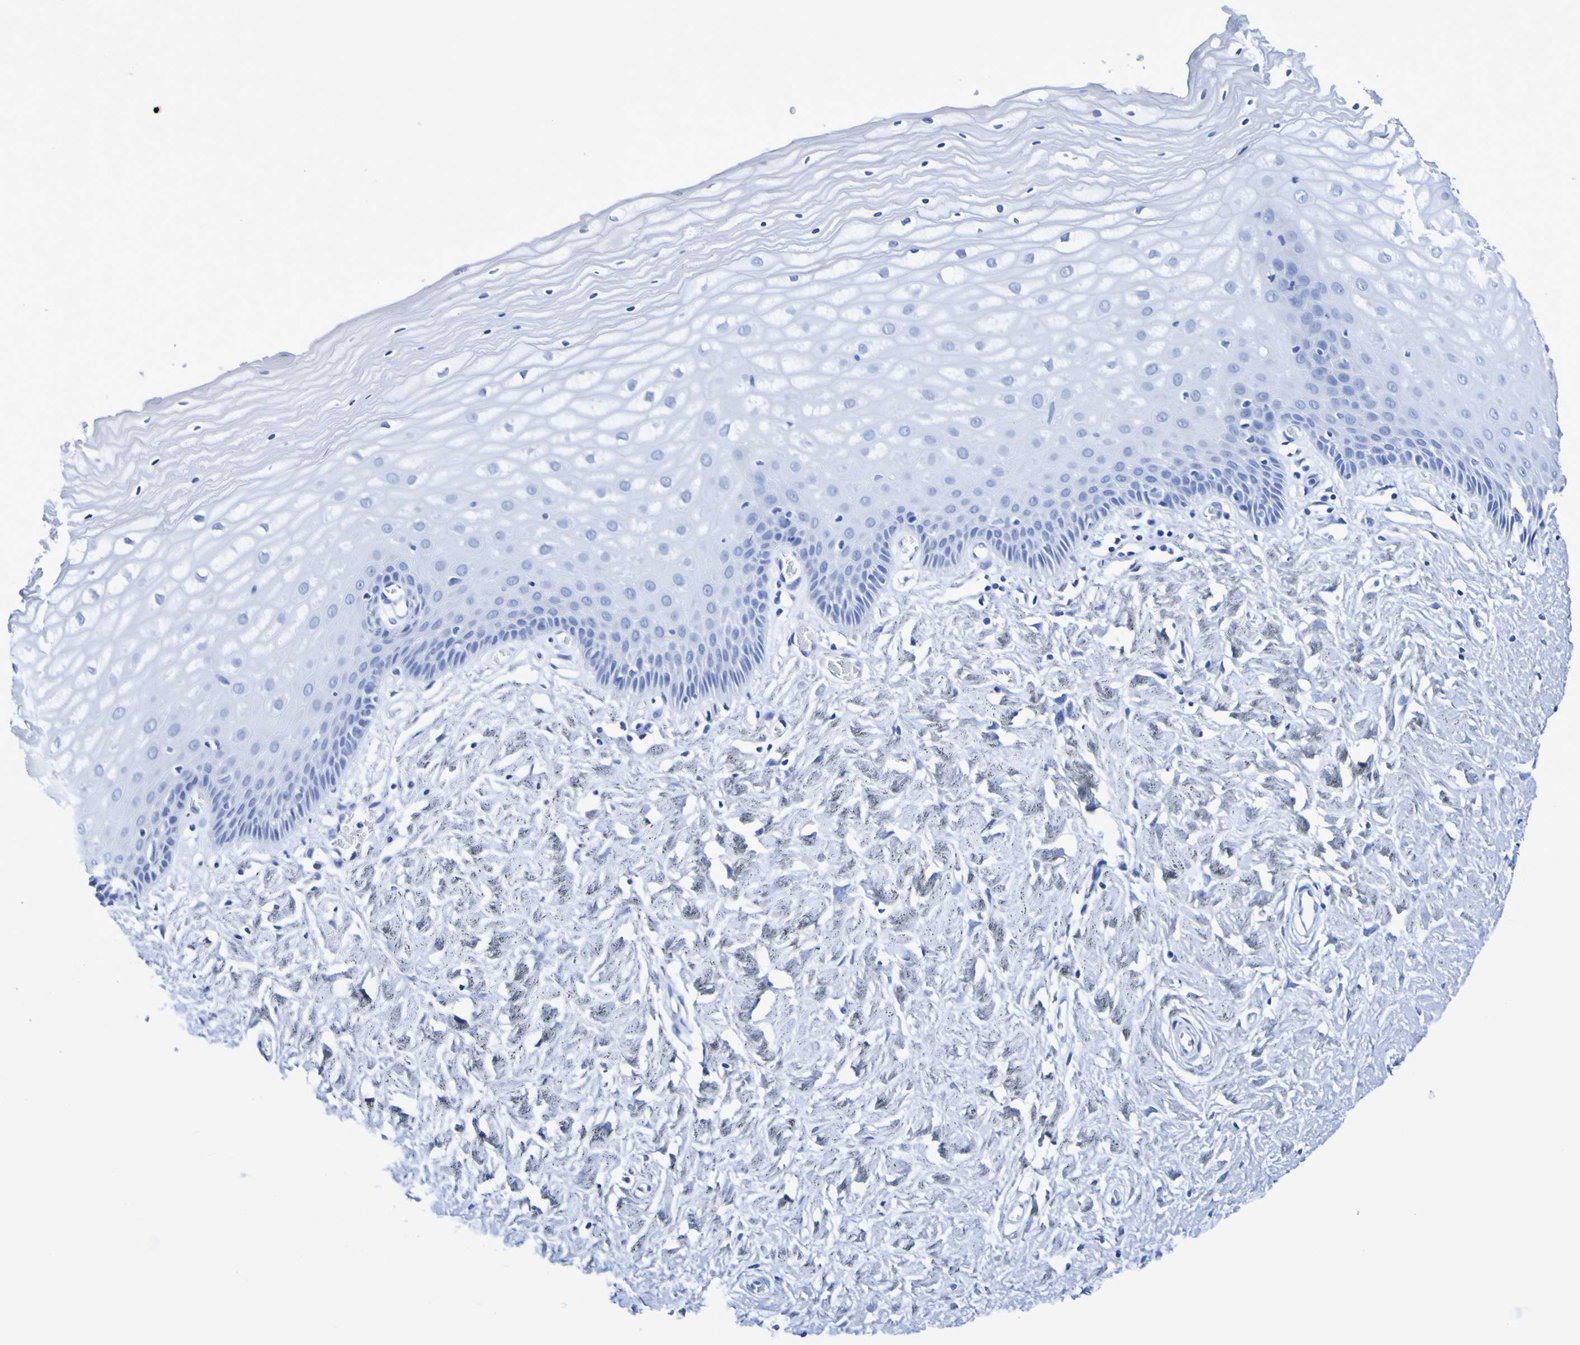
{"staining": {"intensity": "negative", "quantity": "none", "location": "none"}, "tissue": "cervix", "cell_type": "Glandular cells", "image_type": "normal", "snomed": [{"axis": "morphology", "description": "Normal tissue, NOS"}, {"axis": "topography", "description": "Cervix"}], "caption": "Immunohistochemistry (IHC) photomicrograph of benign human cervix stained for a protein (brown), which reveals no positivity in glandular cells.", "gene": "DPEP1", "patient": {"sex": "female", "age": 55}}